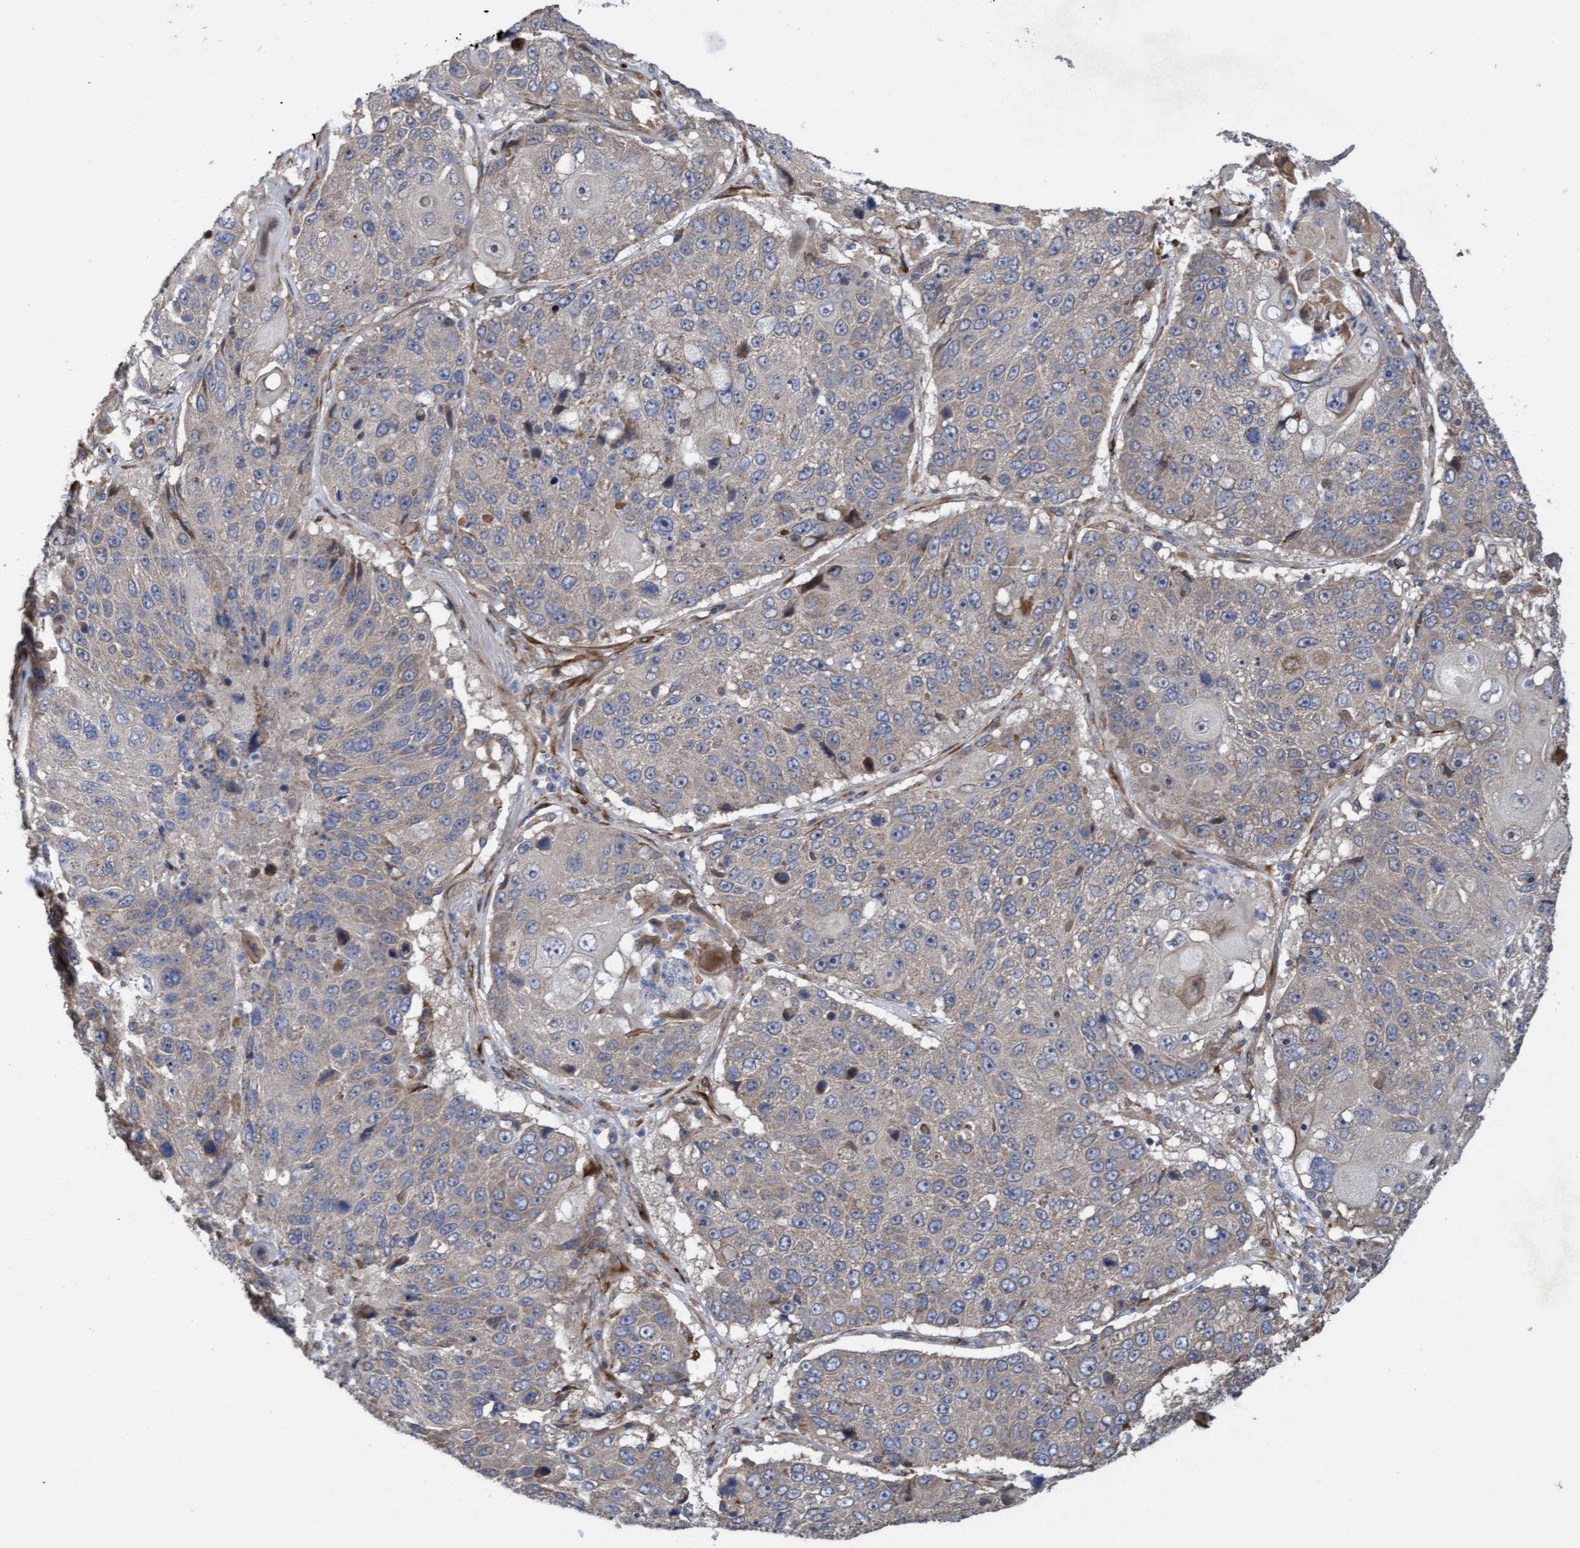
{"staining": {"intensity": "weak", "quantity": "<25%", "location": "cytoplasmic/membranous"}, "tissue": "lung cancer", "cell_type": "Tumor cells", "image_type": "cancer", "snomed": [{"axis": "morphology", "description": "Squamous cell carcinoma, NOS"}, {"axis": "topography", "description": "Lung"}], "caption": "This is an immunohistochemistry image of lung cancer (squamous cell carcinoma). There is no staining in tumor cells.", "gene": "ELP5", "patient": {"sex": "male", "age": 61}}